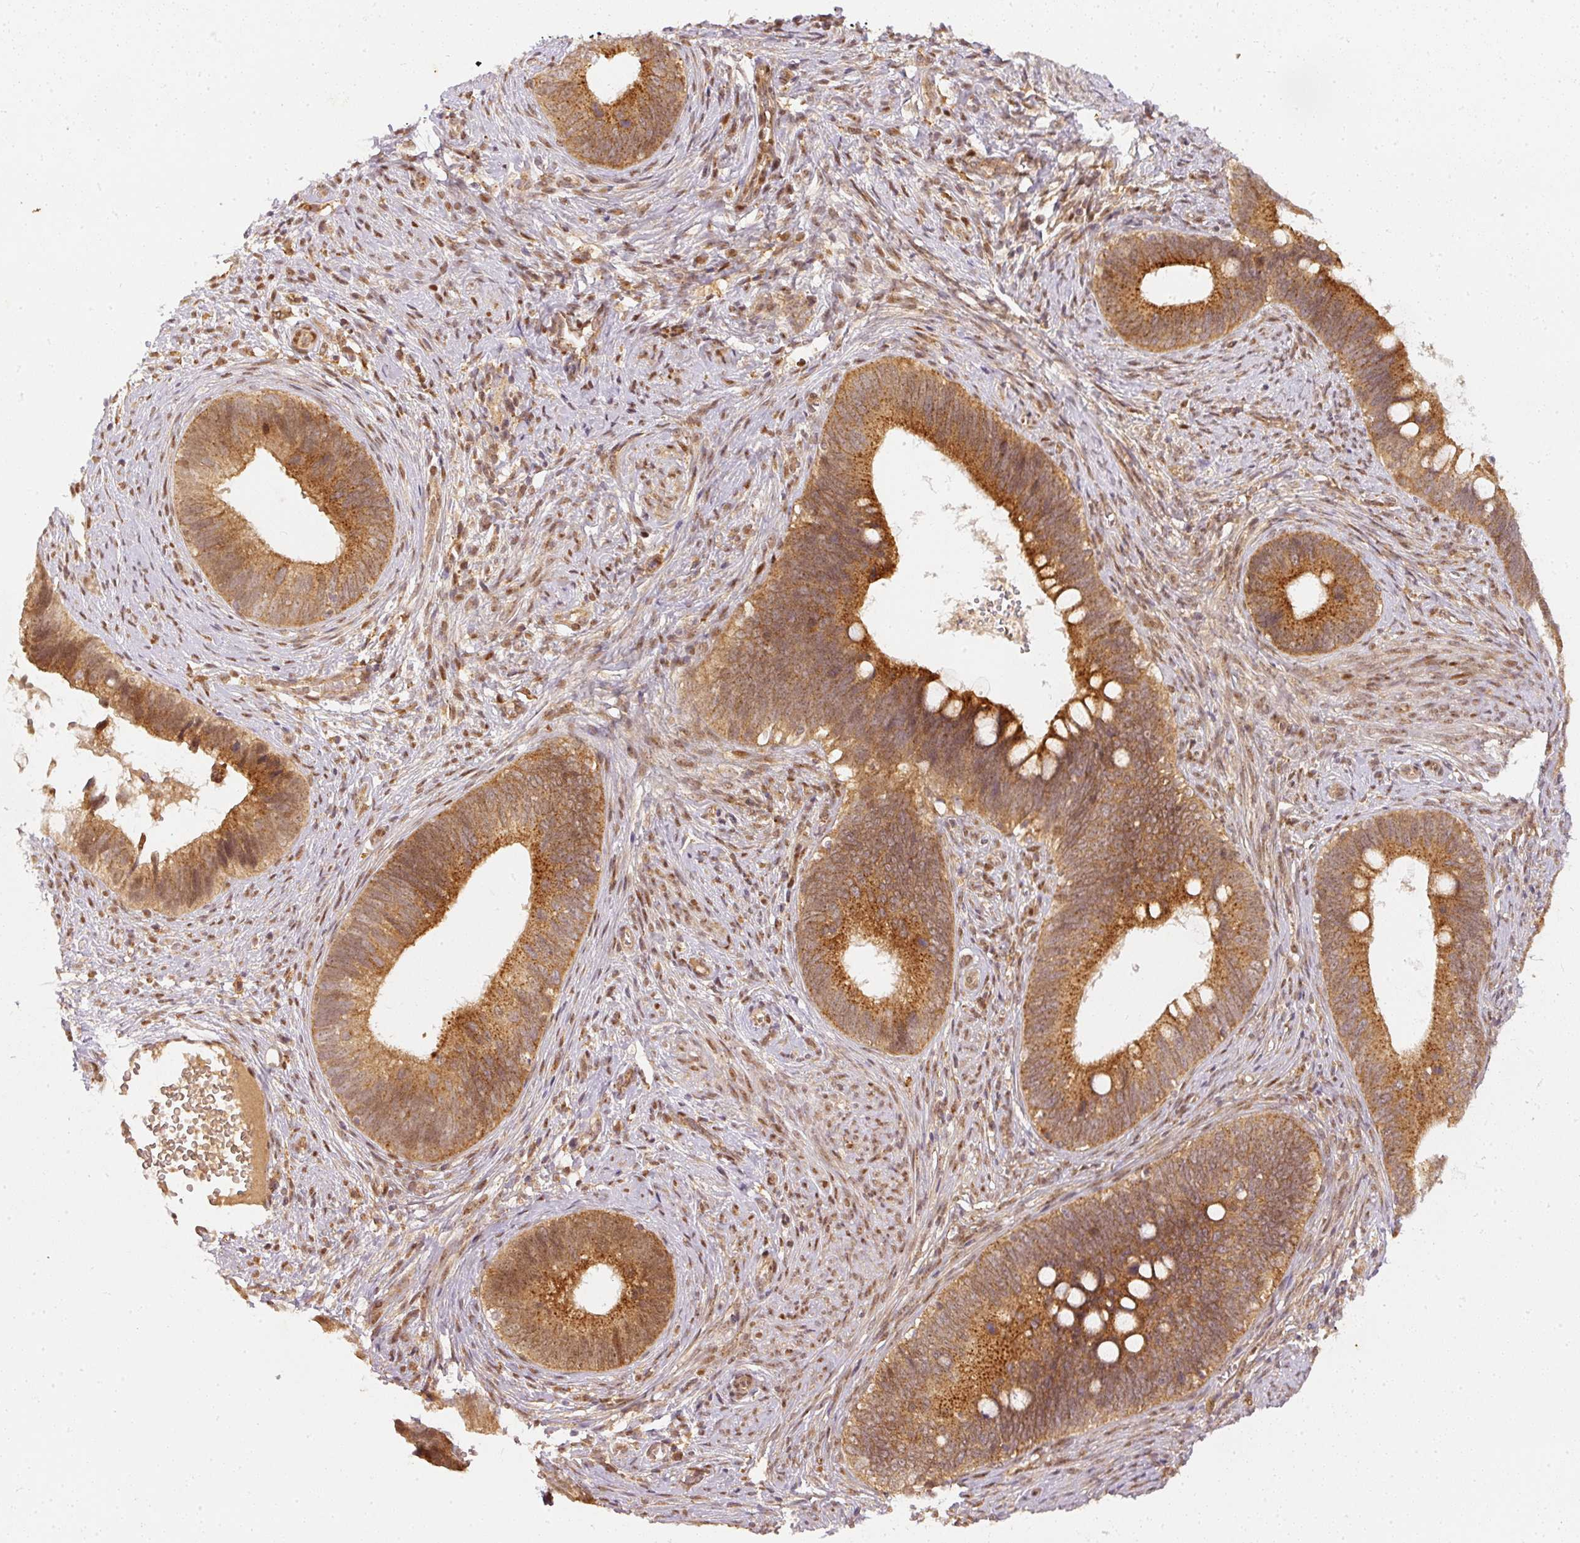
{"staining": {"intensity": "moderate", "quantity": ">75%", "location": "cytoplasmic/membranous"}, "tissue": "cervical cancer", "cell_type": "Tumor cells", "image_type": "cancer", "snomed": [{"axis": "morphology", "description": "Adenocarcinoma, NOS"}, {"axis": "topography", "description": "Cervix"}], "caption": "Tumor cells exhibit moderate cytoplasmic/membranous expression in approximately >75% of cells in cervical adenocarcinoma.", "gene": "ZNF580", "patient": {"sex": "female", "age": 42}}